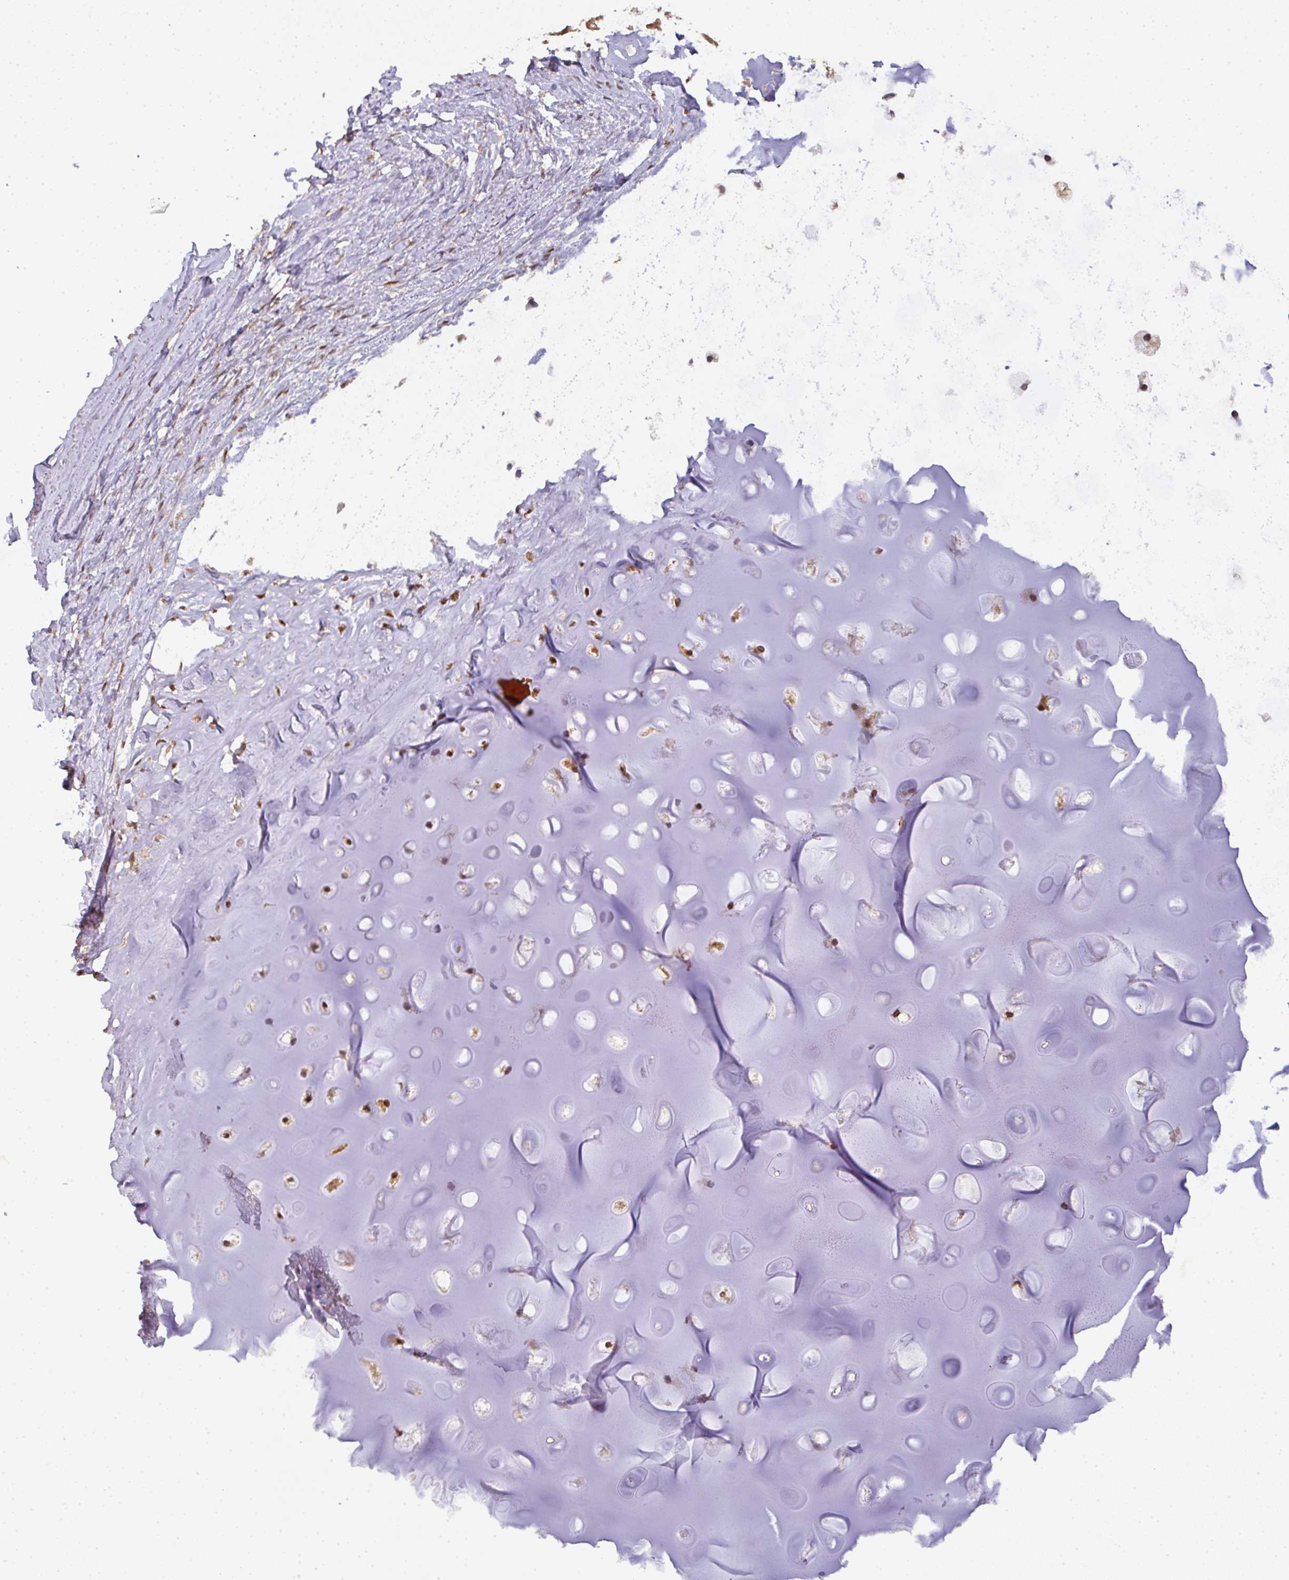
{"staining": {"intensity": "moderate", "quantity": "25%-75%", "location": "cytoplasmic/membranous,nuclear"}, "tissue": "soft tissue", "cell_type": "Chondrocytes", "image_type": "normal", "snomed": [{"axis": "morphology", "description": "Normal tissue, NOS"}, {"axis": "topography", "description": "Cartilage tissue"}, {"axis": "topography", "description": "Bronchus"}], "caption": "Moderate cytoplasmic/membranous,nuclear expression for a protein is identified in about 25%-75% of chondrocytes of unremarkable soft tissue using immunohistochemistry.", "gene": "RANBP9", "patient": {"sex": "male", "age": 56}}